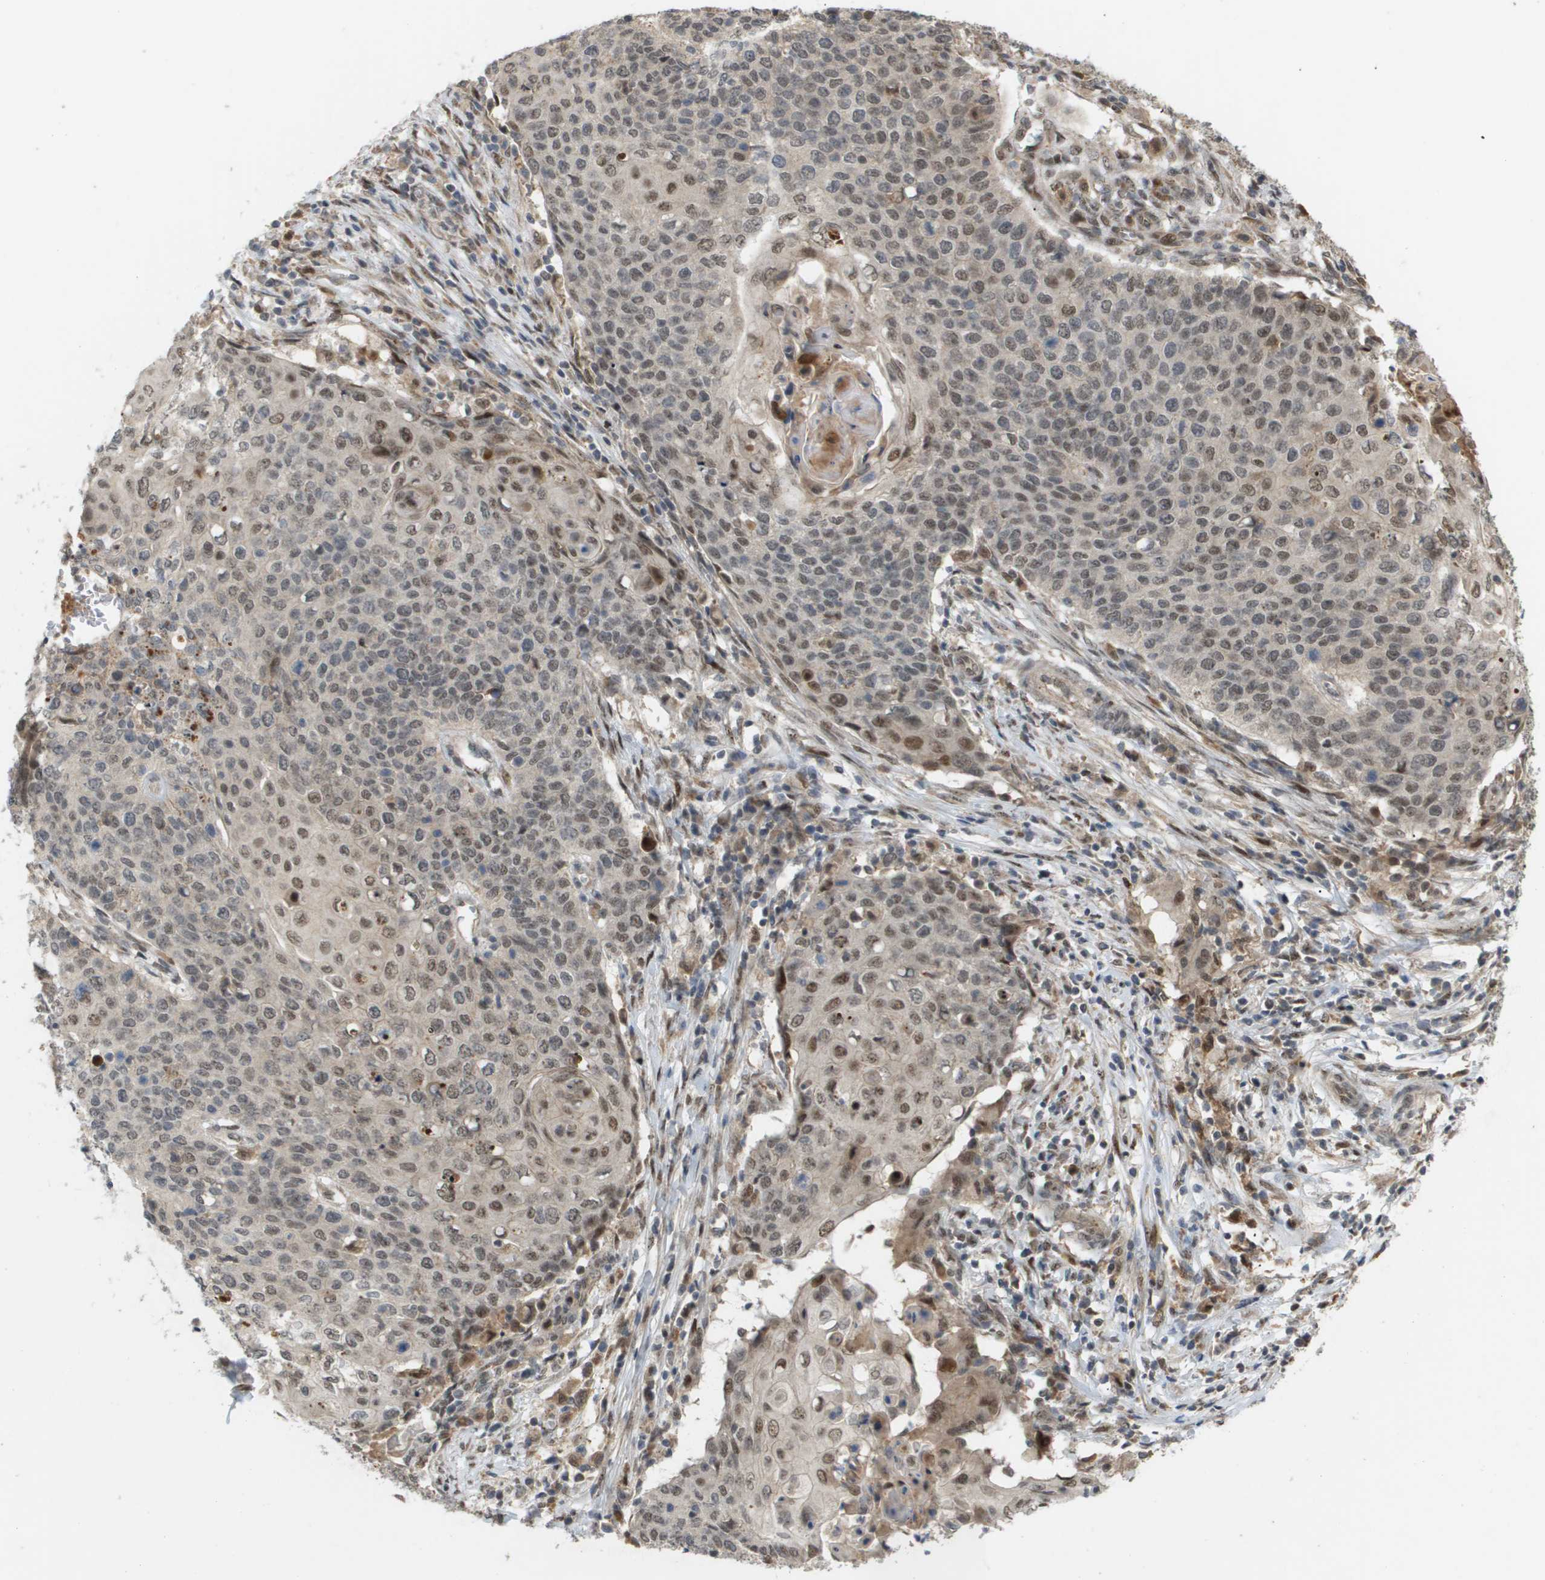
{"staining": {"intensity": "moderate", "quantity": "25%-75%", "location": "cytoplasmic/membranous,nuclear"}, "tissue": "cervical cancer", "cell_type": "Tumor cells", "image_type": "cancer", "snomed": [{"axis": "morphology", "description": "Squamous cell carcinoma, NOS"}, {"axis": "topography", "description": "Cervix"}], "caption": "Squamous cell carcinoma (cervical) tissue shows moderate cytoplasmic/membranous and nuclear positivity in approximately 25%-75% of tumor cells", "gene": "PDGFB", "patient": {"sex": "female", "age": 39}}